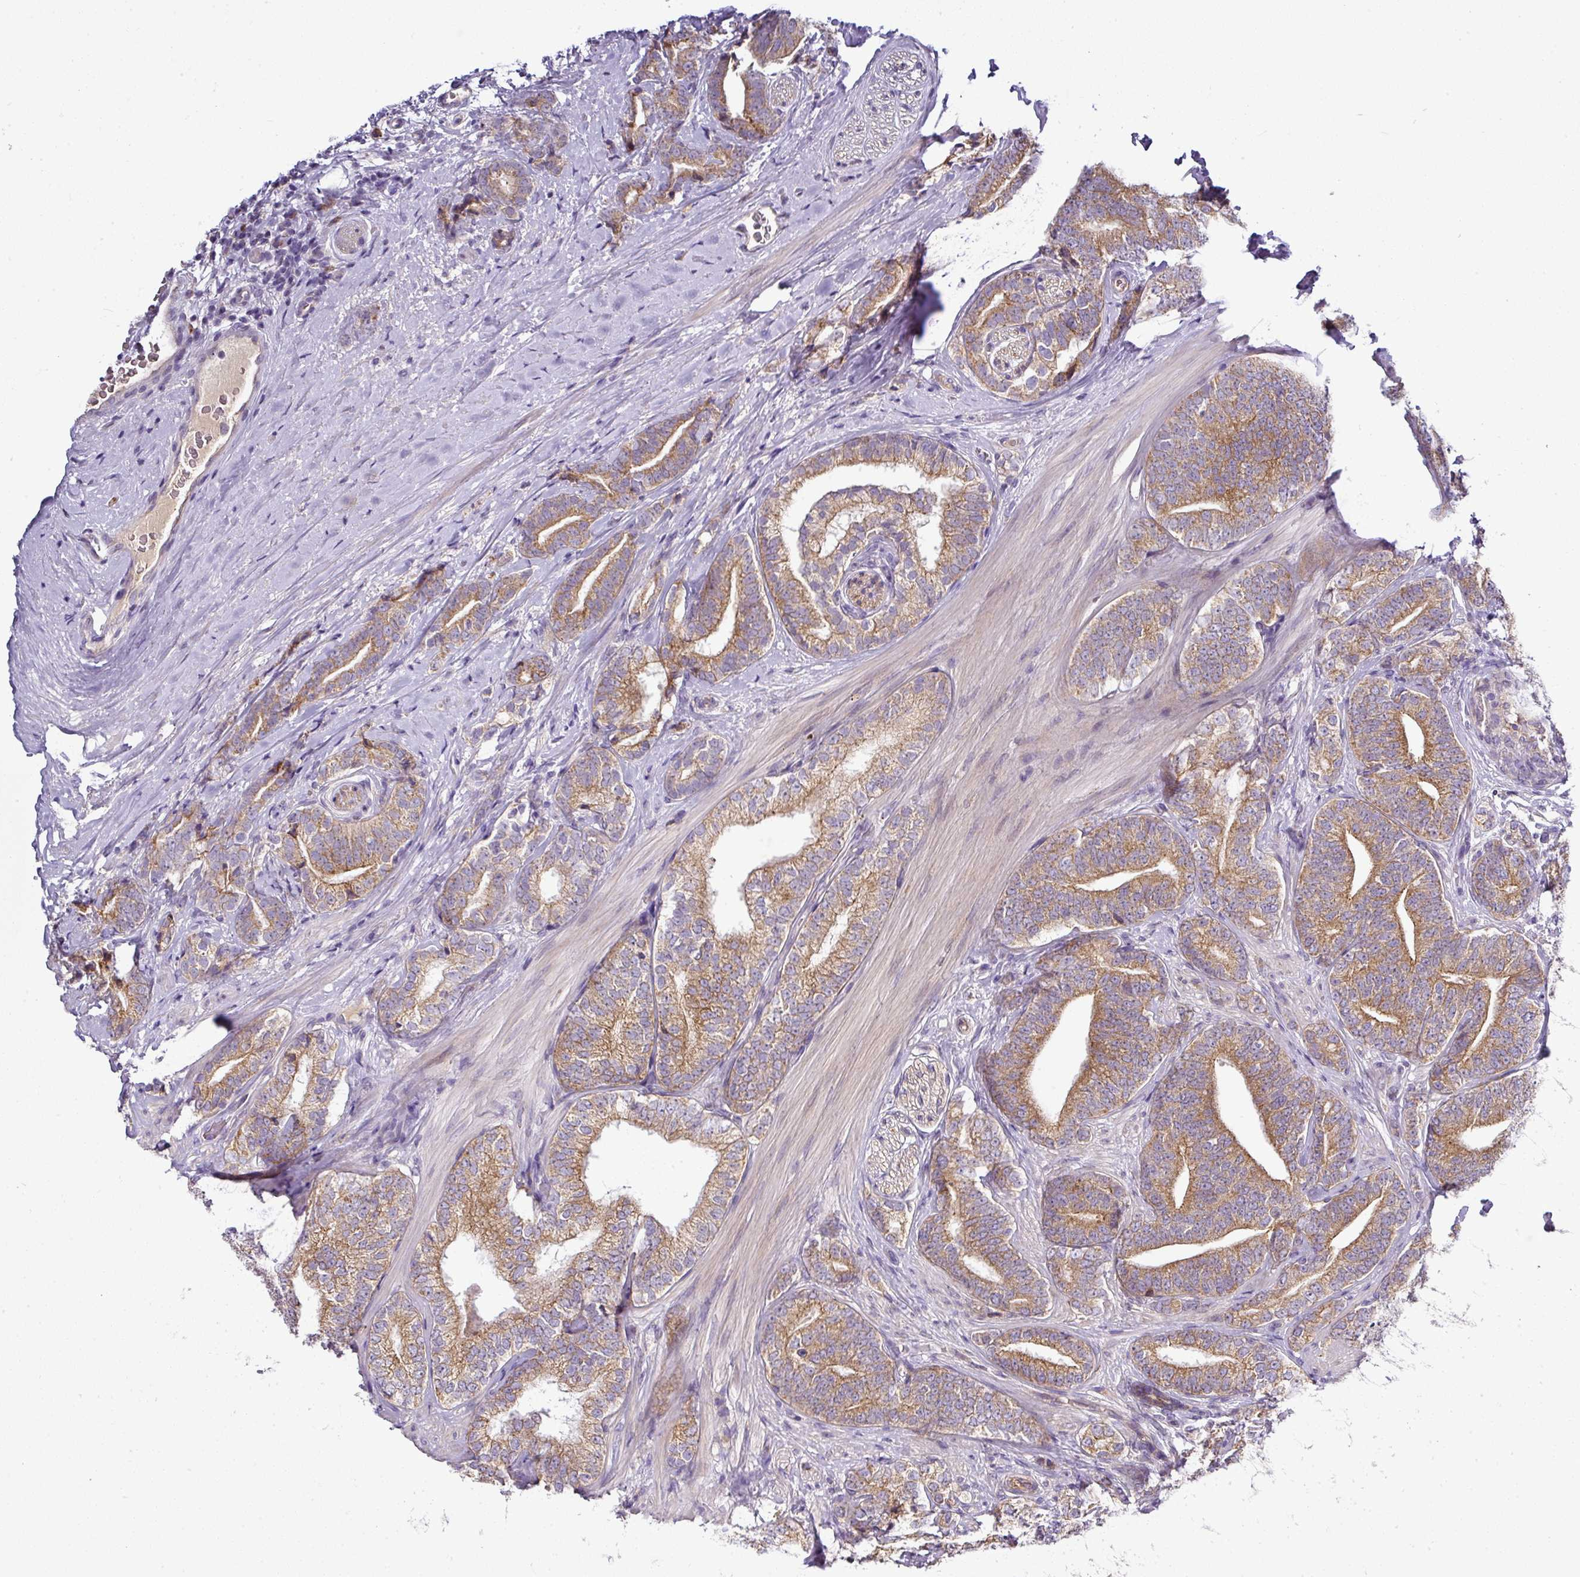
{"staining": {"intensity": "moderate", "quantity": ">75%", "location": "cytoplasmic/membranous"}, "tissue": "prostate cancer", "cell_type": "Tumor cells", "image_type": "cancer", "snomed": [{"axis": "morphology", "description": "Adenocarcinoma, High grade"}, {"axis": "topography", "description": "Prostate"}], "caption": "Protein staining by immunohistochemistry demonstrates moderate cytoplasmic/membranous positivity in about >75% of tumor cells in adenocarcinoma (high-grade) (prostate).", "gene": "GAN", "patient": {"sex": "male", "age": 72}}